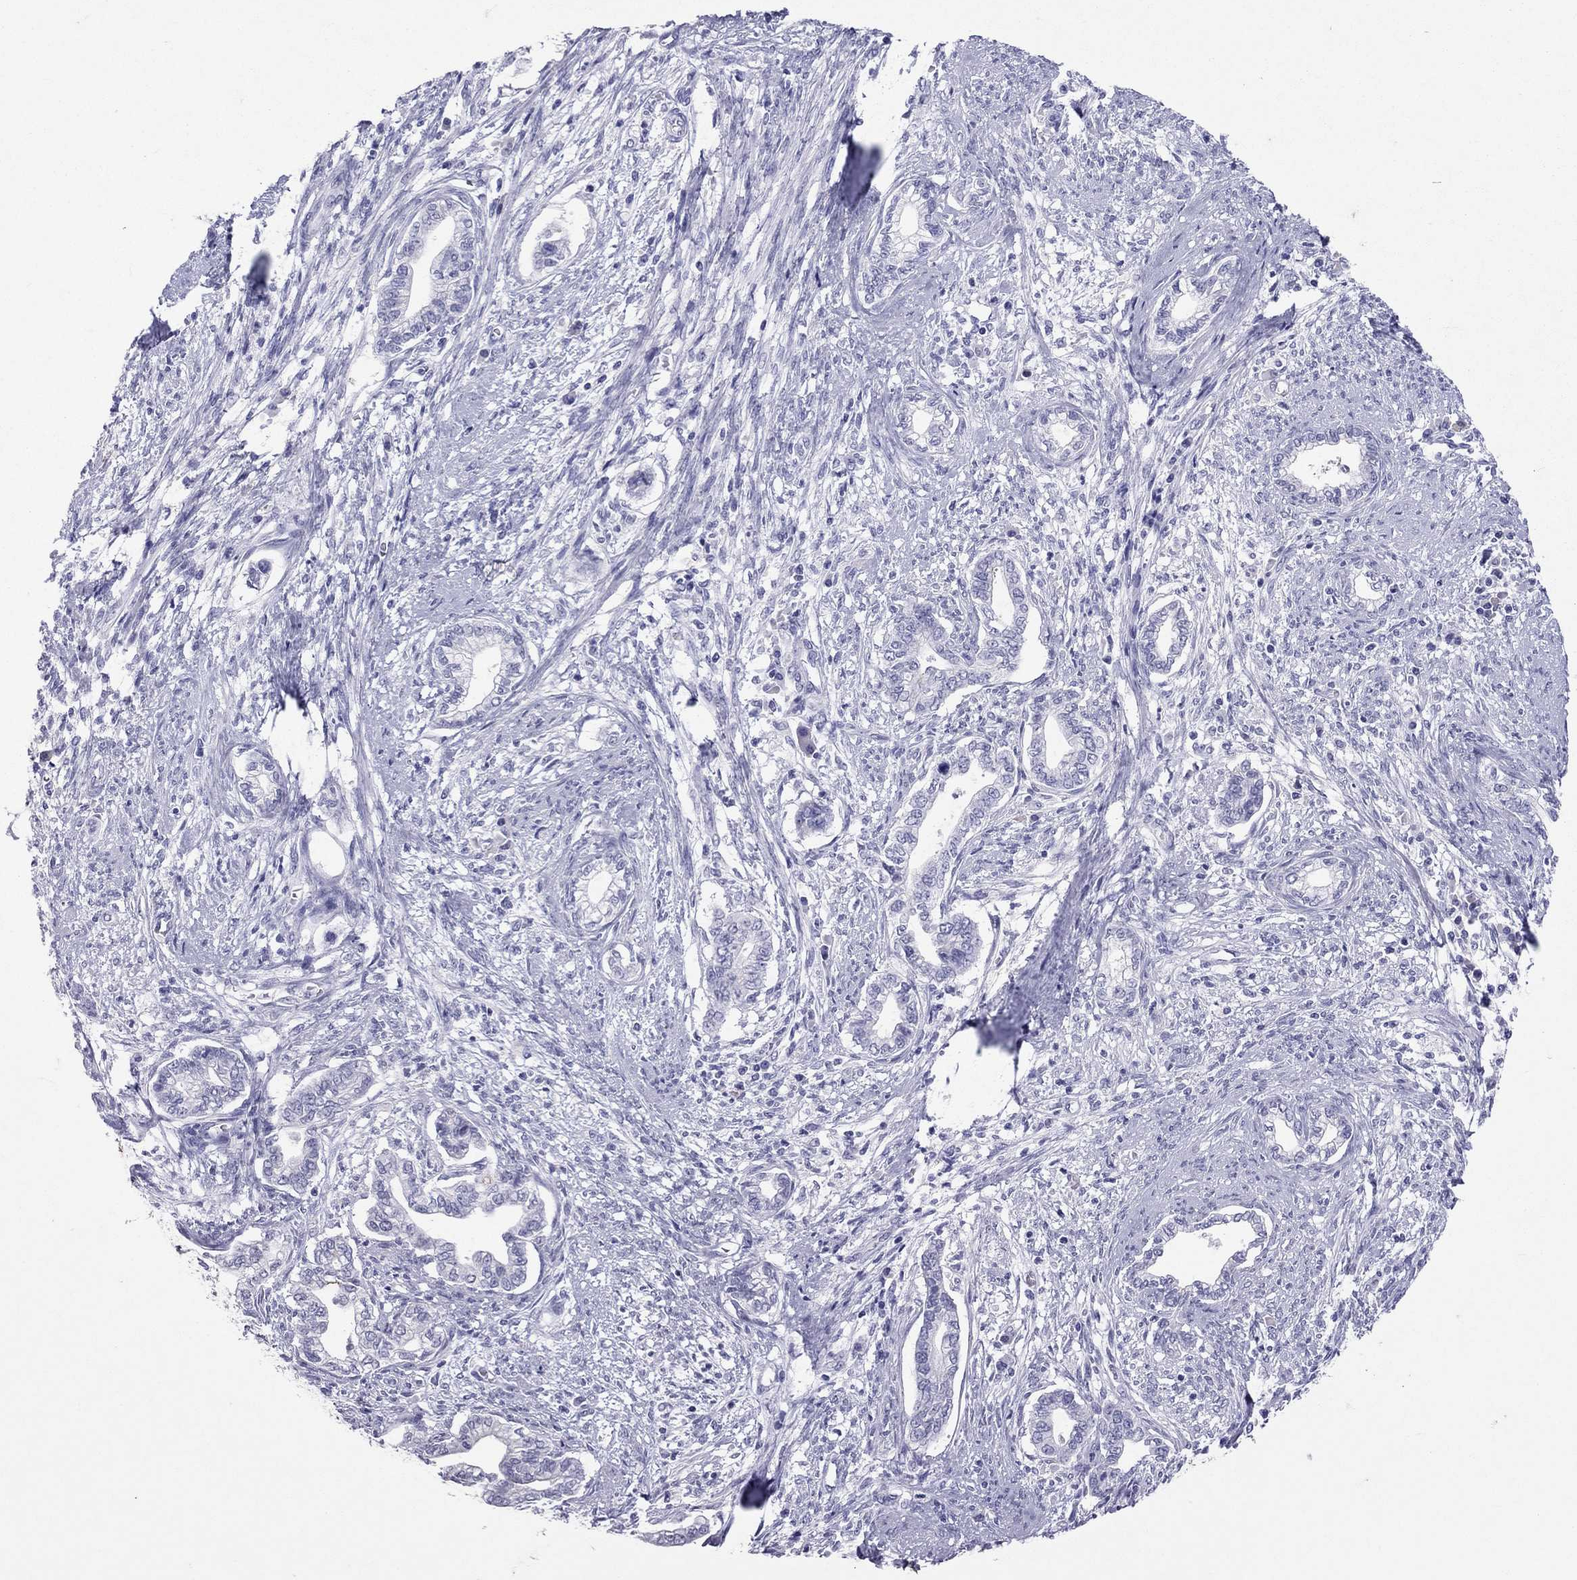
{"staining": {"intensity": "negative", "quantity": "none", "location": "none"}, "tissue": "cervical cancer", "cell_type": "Tumor cells", "image_type": "cancer", "snomed": [{"axis": "morphology", "description": "Adenocarcinoma, NOS"}, {"axis": "topography", "description": "Cervix"}], "caption": "IHC photomicrograph of human cervical adenocarcinoma stained for a protein (brown), which reveals no staining in tumor cells.", "gene": "MUC16", "patient": {"sex": "female", "age": 62}}